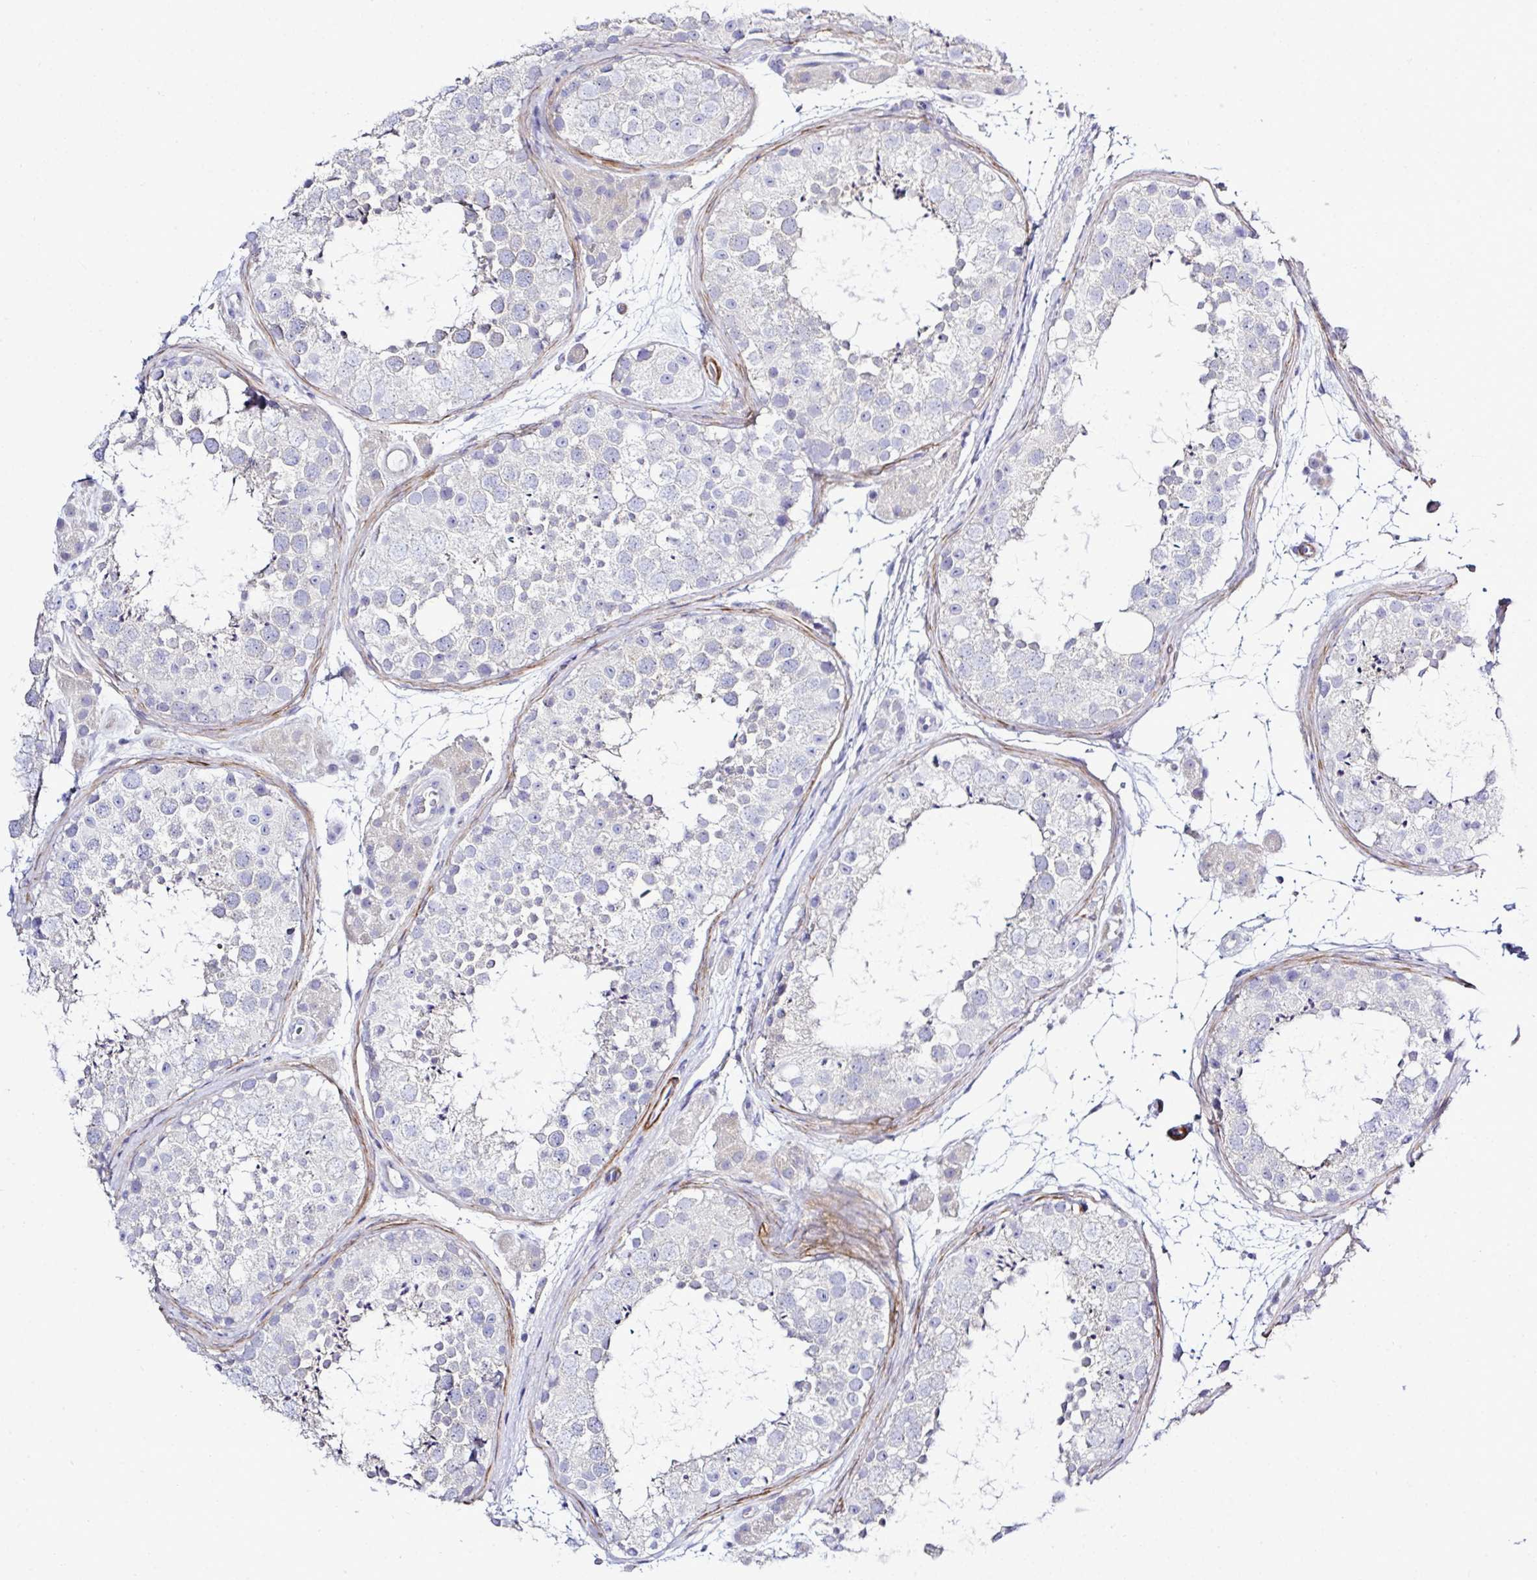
{"staining": {"intensity": "negative", "quantity": "none", "location": "none"}, "tissue": "testis", "cell_type": "Cells in seminiferous ducts", "image_type": "normal", "snomed": [{"axis": "morphology", "description": "Normal tissue, NOS"}, {"axis": "topography", "description": "Testis"}], "caption": "IHC of normal testis reveals no expression in cells in seminiferous ducts. (Brightfield microscopy of DAB (3,3'-diaminobenzidine) immunohistochemistry (IHC) at high magnification).", "gene": "MED11", "patient": {"sex": "male", "age": 41}}